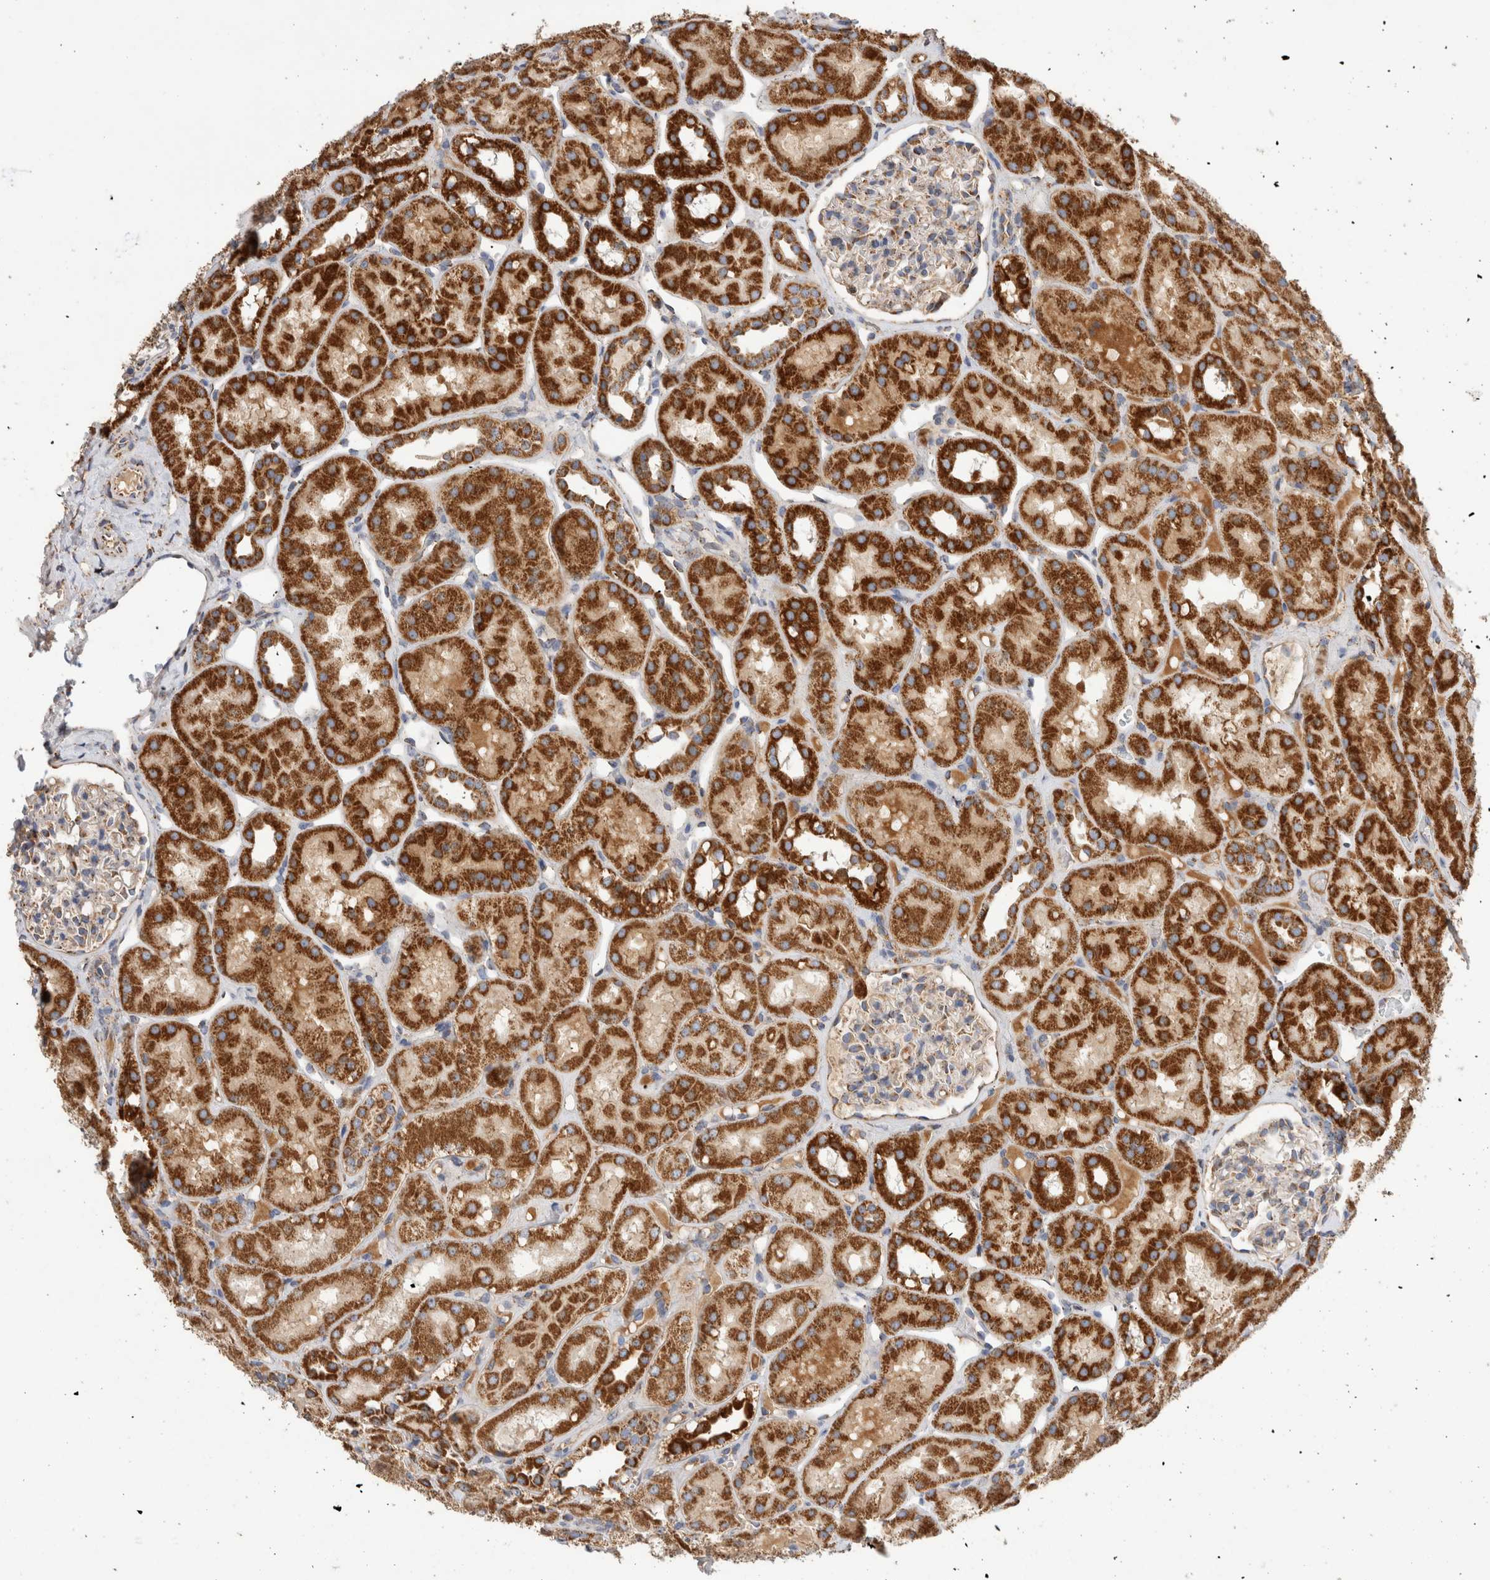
{"staining": {"intensity": "weak", "quantity": "<25%", "location": "cytoplasmic/membranous"}, "tissue": "kidney", "cell_type": "Cells in glomeruli", "image_type": "normal", "snomed": [{"axis": "morphology", "description": "Normal tissue, NOS"}, {"axis": "topography", "description": "Kidney"}], "caption": "This is a histopathology image of IHC staining of unremarkable kidney, which shows no staining in cells in glomeruli.", "gene": "IARS2", "patient": {"sex": "male", "age": 16}}